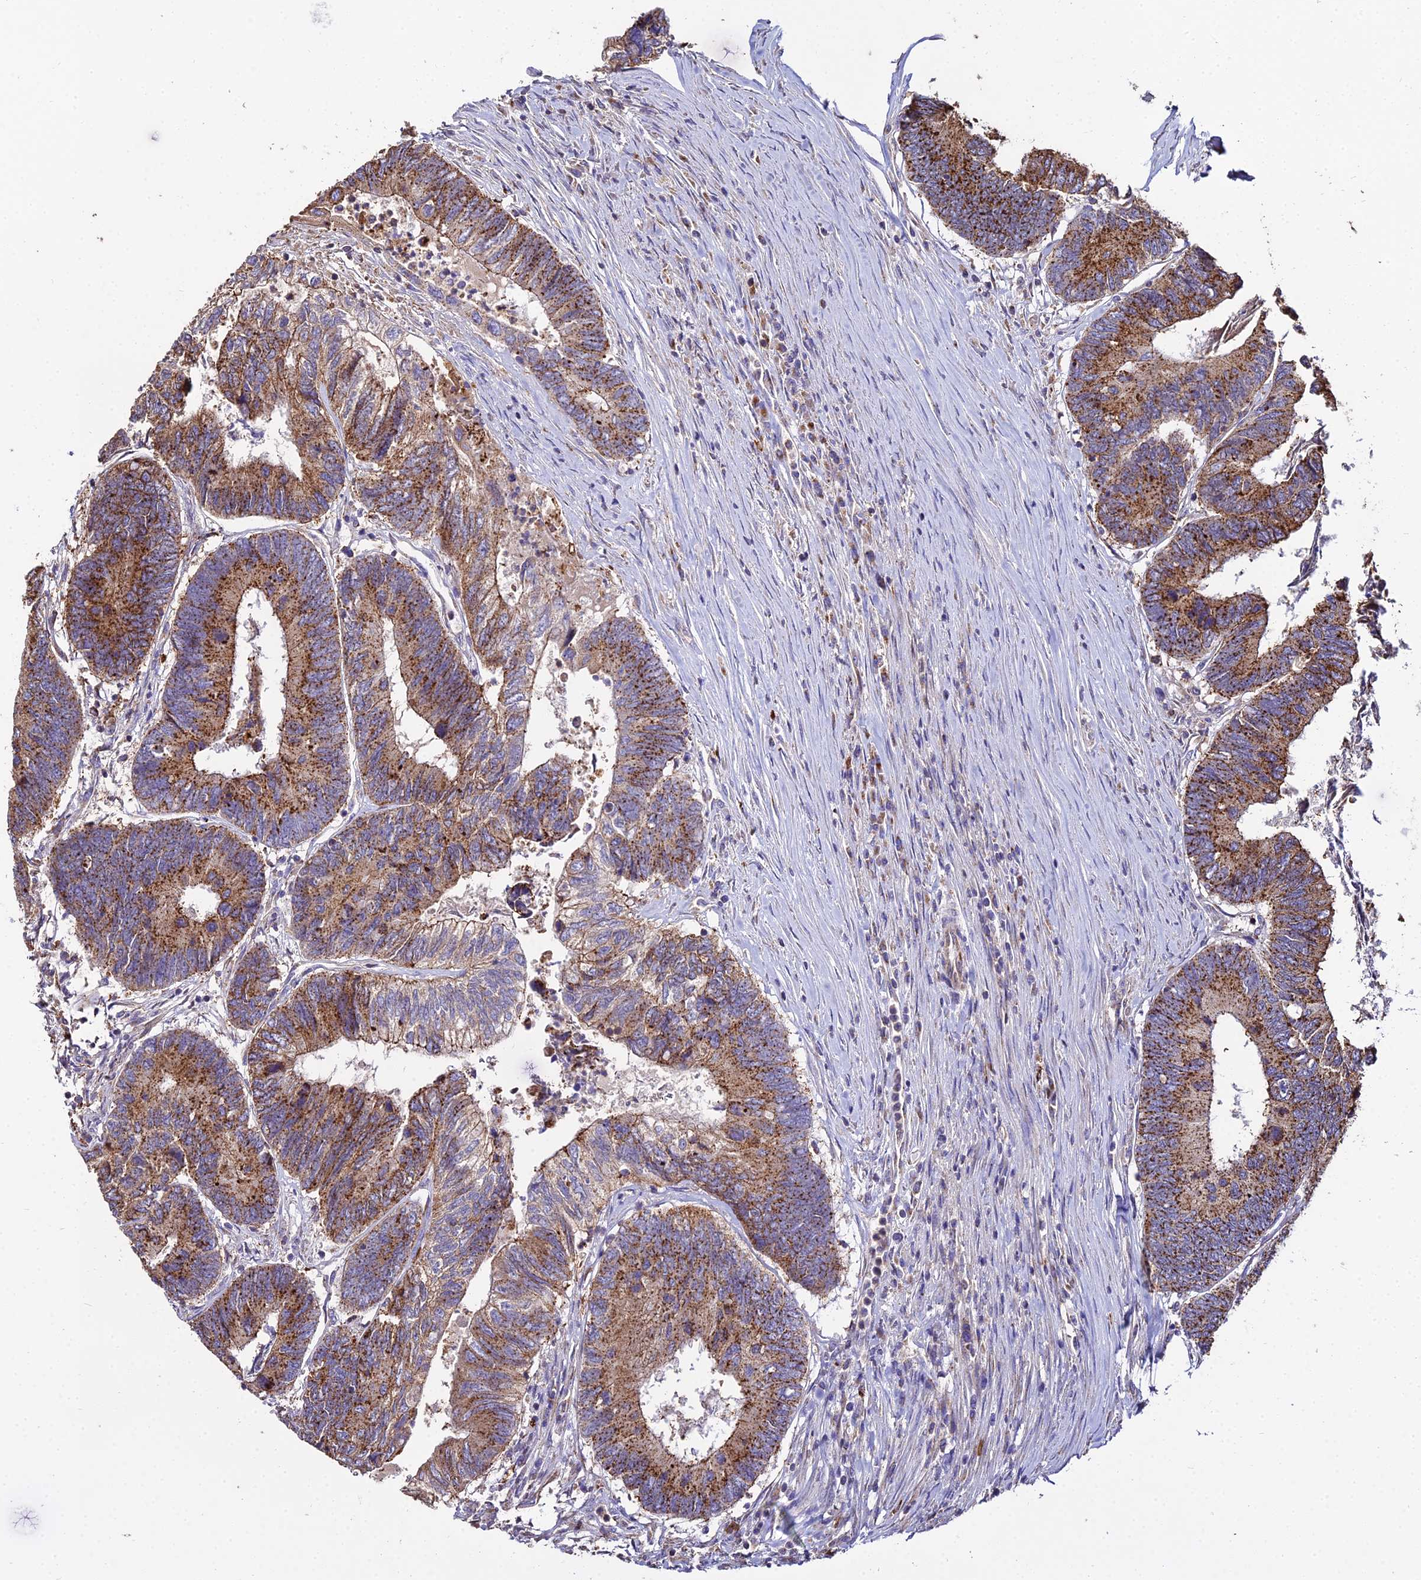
{"staining": {"intensity": "strong", "quantity": ">75%", "location": "cytoplasmic/membranous"}, "tissue": "colorectal cancer", "cell_type": "Tumor cells", "image_type": "cancer", "snomed": [{"axis": "morphology", "description": "Adenocarcinoma, NOS"}, {"axis": "topography", "description": "Colon"}], "caption": "This histopathology image exhibits adenocarcinoma (colorectal) stained with IHC to label a protein in brown. The cytoplasmic/membranous of tumor cells show strong positivity for the protein. Nuclei are counter-stained blue.", "gene": "PEX19", "patient": {"sex": "female", "age": 67}}